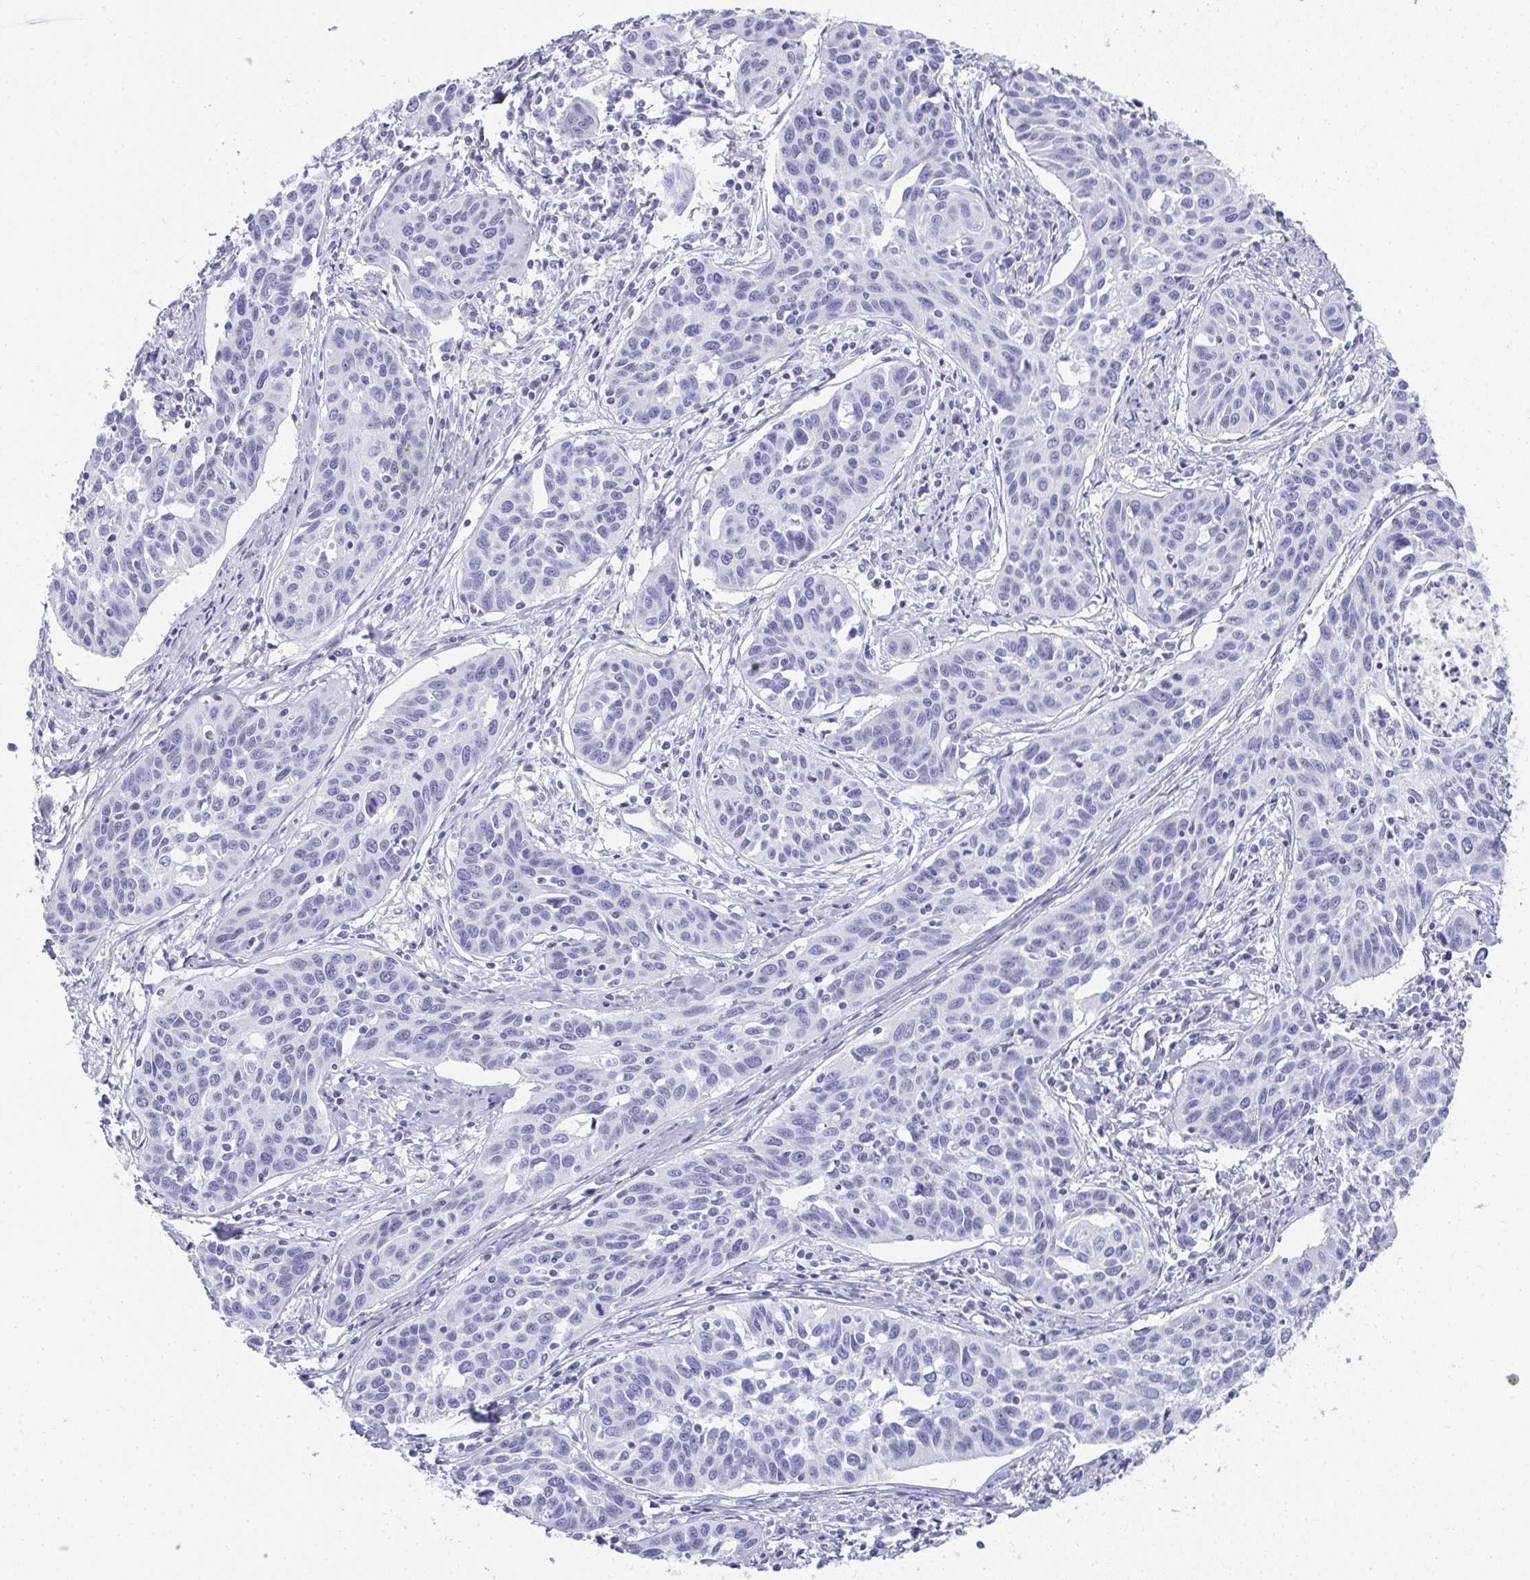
{"staining": {"intensity": "negative", "quantity": "none", "location": "none"}, "tissue": "cervical cancer", "cell_type": "Tumor cells", "image_type": "cancer", "snomed": [{"axis": "morphology", "description": "Squamous cell carcinoma, NOS"}, {"axis": "topography", "description": "Cervix"}], "caption": "DAB (3,3'-diaminobenzidine) immunohistochemical staining of human squamous cell carcinoma (cervical) reveals no significant staining in tumor cells.", "gene": "SYCP1", "patient": {"sex": "female", "age": 31}}